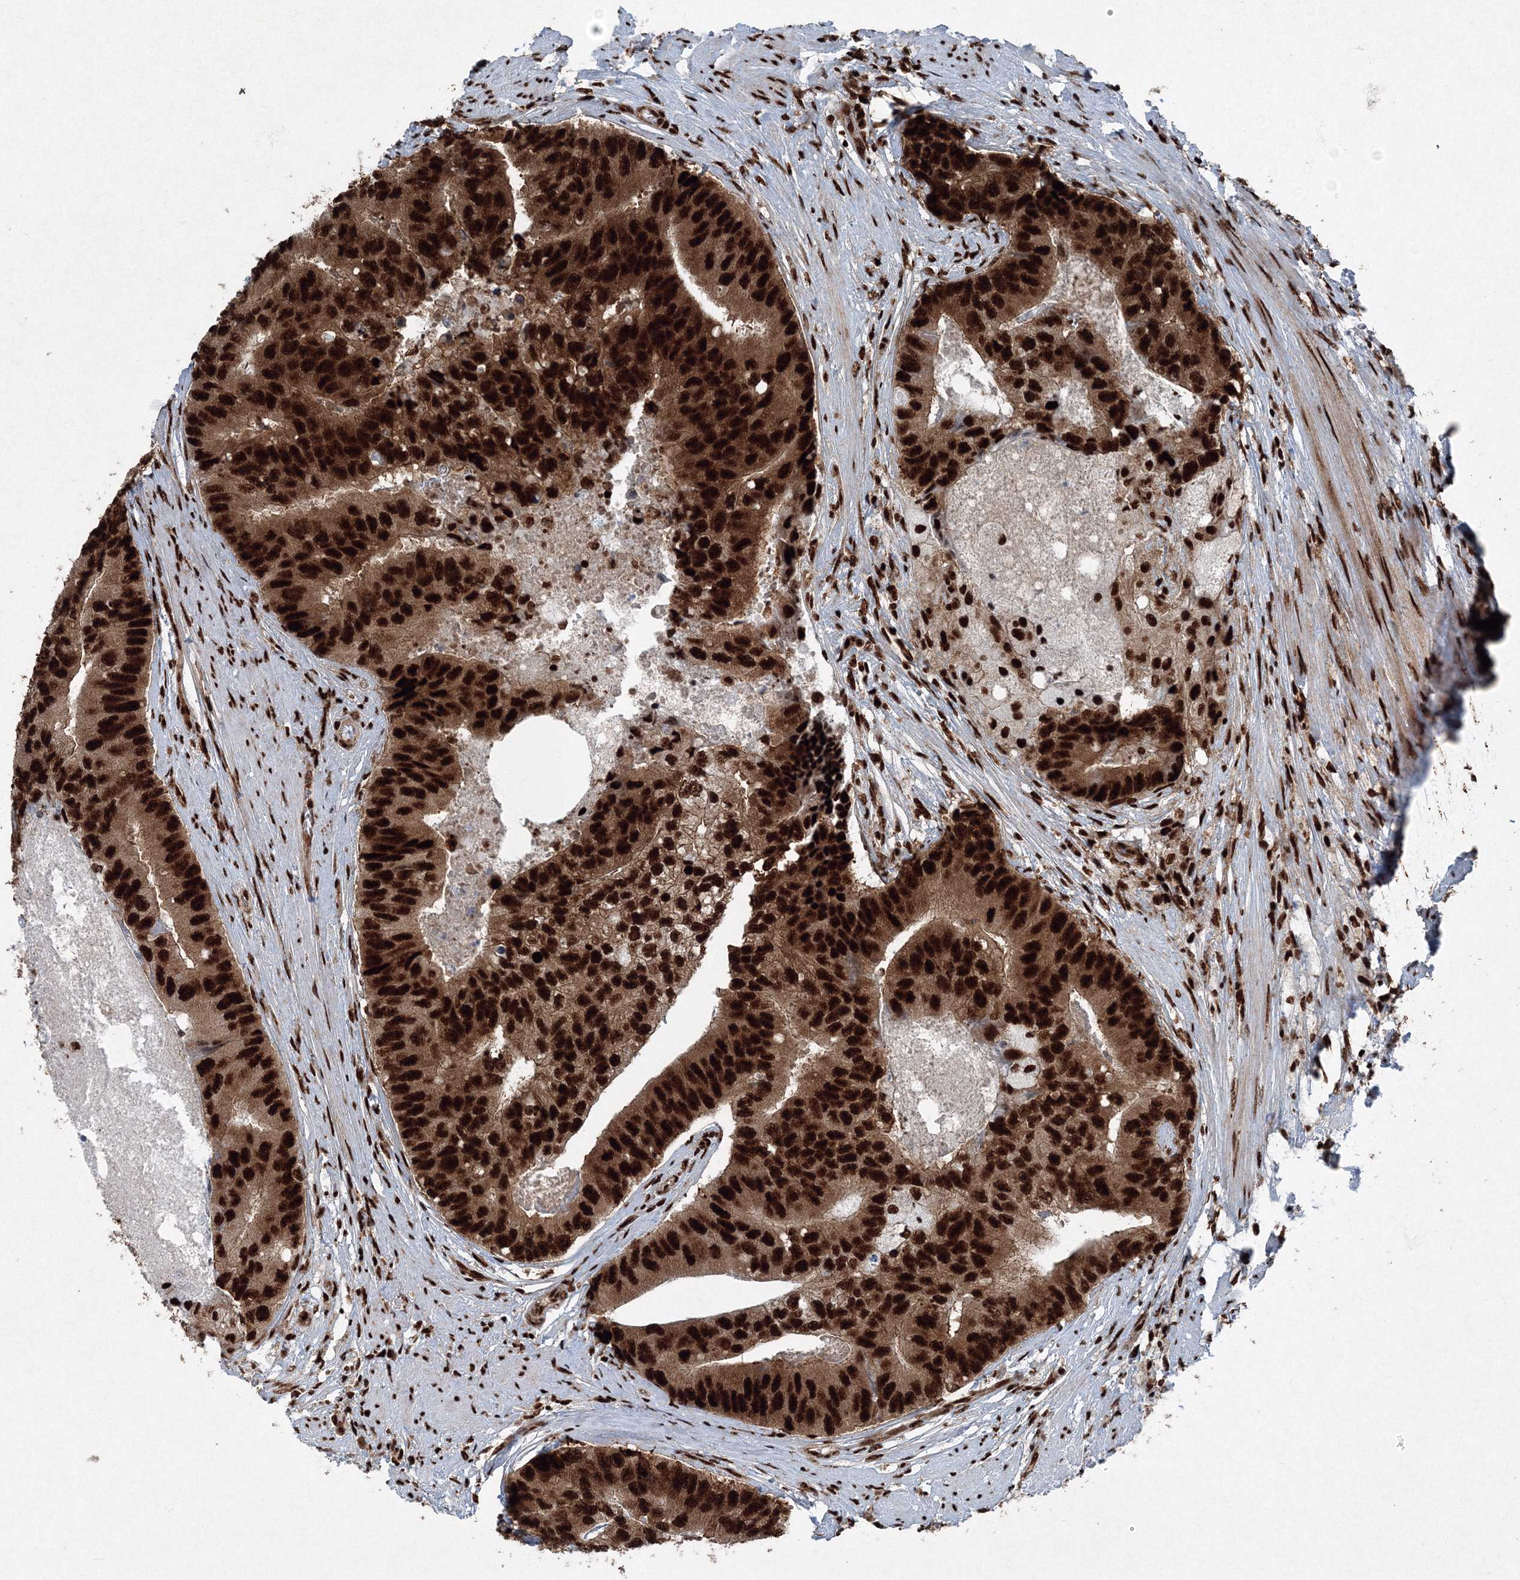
{"staining": {"intensity": "strong", "quantity": ">75%", "location": "cytoplasmic/membranous,nuclear"}, "tissue": "prostate cancer", "cell_type": "Tumor cells", "image_type": "cancer", "snomed": [{"axis": "morphology", "description": "Adenocarcinoma, High grade"}, {"axis": "topography", "description": "Prostate"}], "caption": "Immunohistochemical staining of human prostate cancer displays high levels of strong cytoplasmic/membranous and nuclear protein positivity in approximately >75% of tumor cells.", "gene": "SNRPC", "patient": {"sex": "male", "age": 70}}